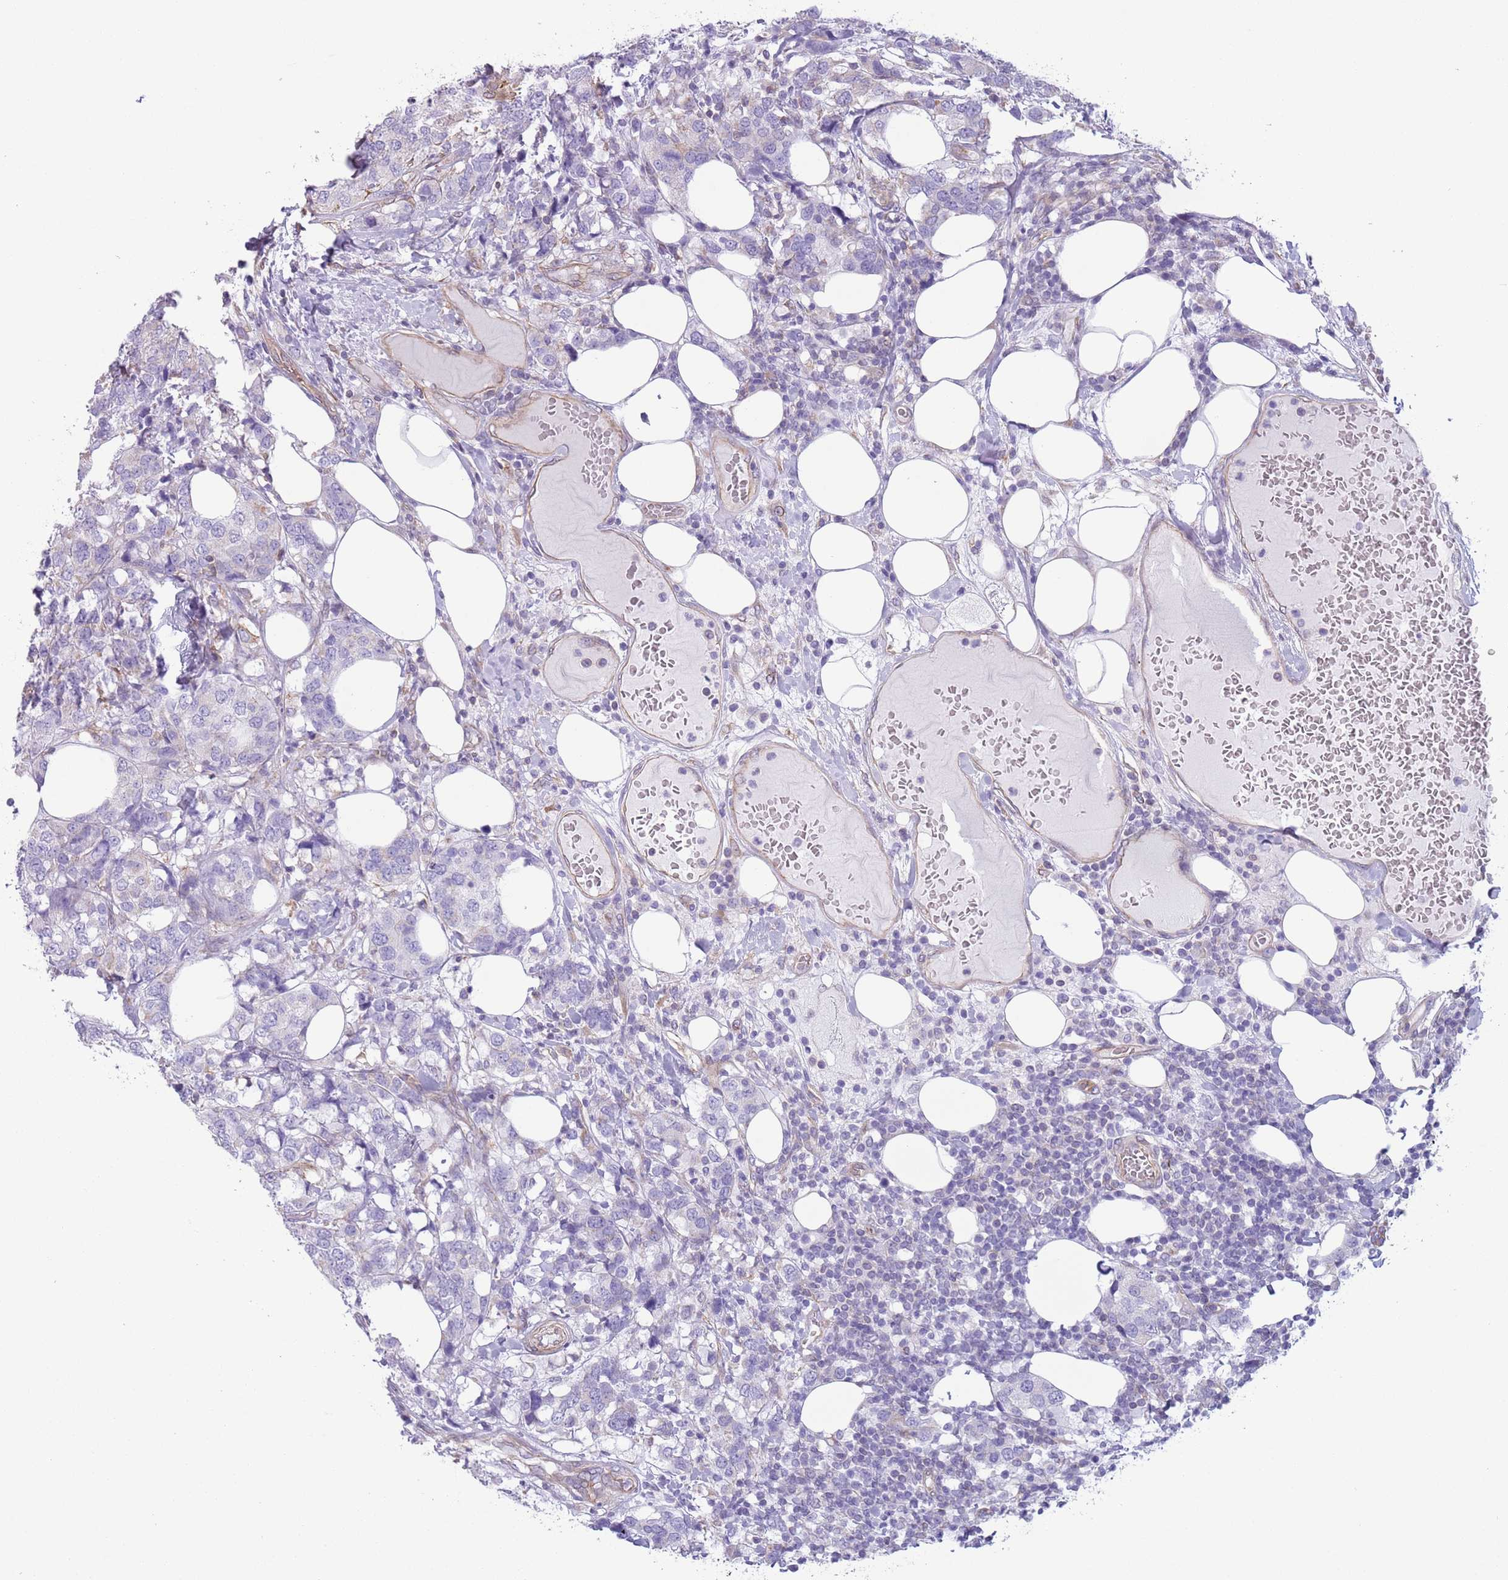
{"staining": {"intensity": "negative", "quantity": "none", "location": "none"}, "tissue": "breast cancer", "cell_type": "Tumor cells", "image_type": "cancer", "snomed": [{"axis": "morphology", "description": "Lobular carcinoma"}, {"axis": "topography", "description": "Breast"}], "caption": "A high-resolution micrograph shows IHC staining of breast cancer, which exhibits no significant positivity in tumor cells.", "gene": "RBP3", "patient": {"sex": "female", "age": 59}}